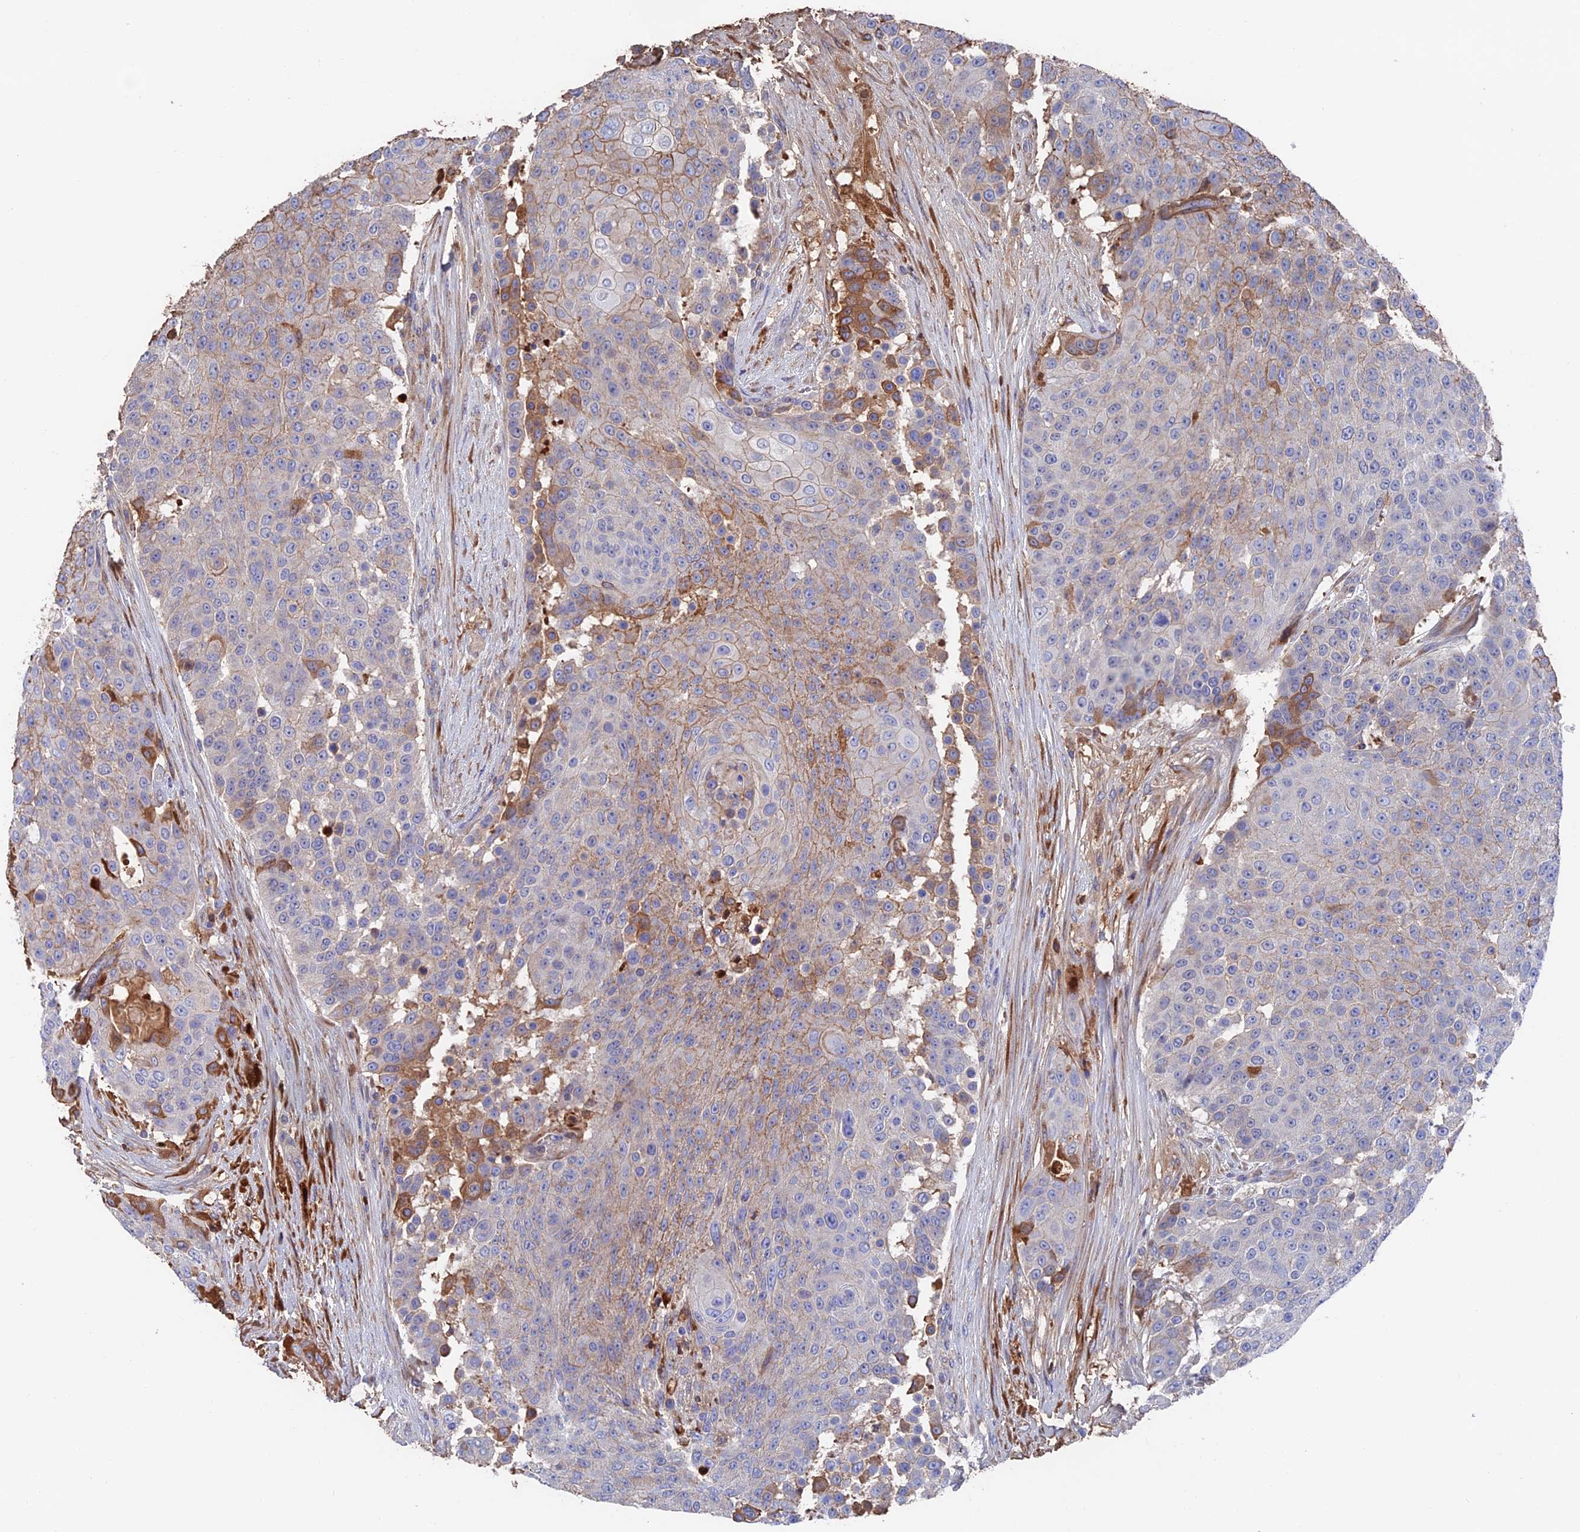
{"staining": {"intensity": "moderate", "quantity": "25%-75%", "location": "cytoplasmic/membranous"}, "tissue": "urothelial cancer", "cell_type": "Tumor cells", "image_type": "cancer", "snomed": [{"axis": "morphology", "description": "Urothelial carcinoma, High grade"}, {"axis": "topography", "description": "Urinary bladder"}], "caption": "High-magnification brightfield microscopy of urothelial carcinoma (high-grade) stained with DAB (3,3'-diaminobenzidine) (brown) and counterstained with hematoxylin (blue). tumor cells exhibit moderate cytoplasmic/membranous expression is present in approximately25%-75% of cells.", "gene": "HPF1", "patient": {"sex": "female", "age": 63}}